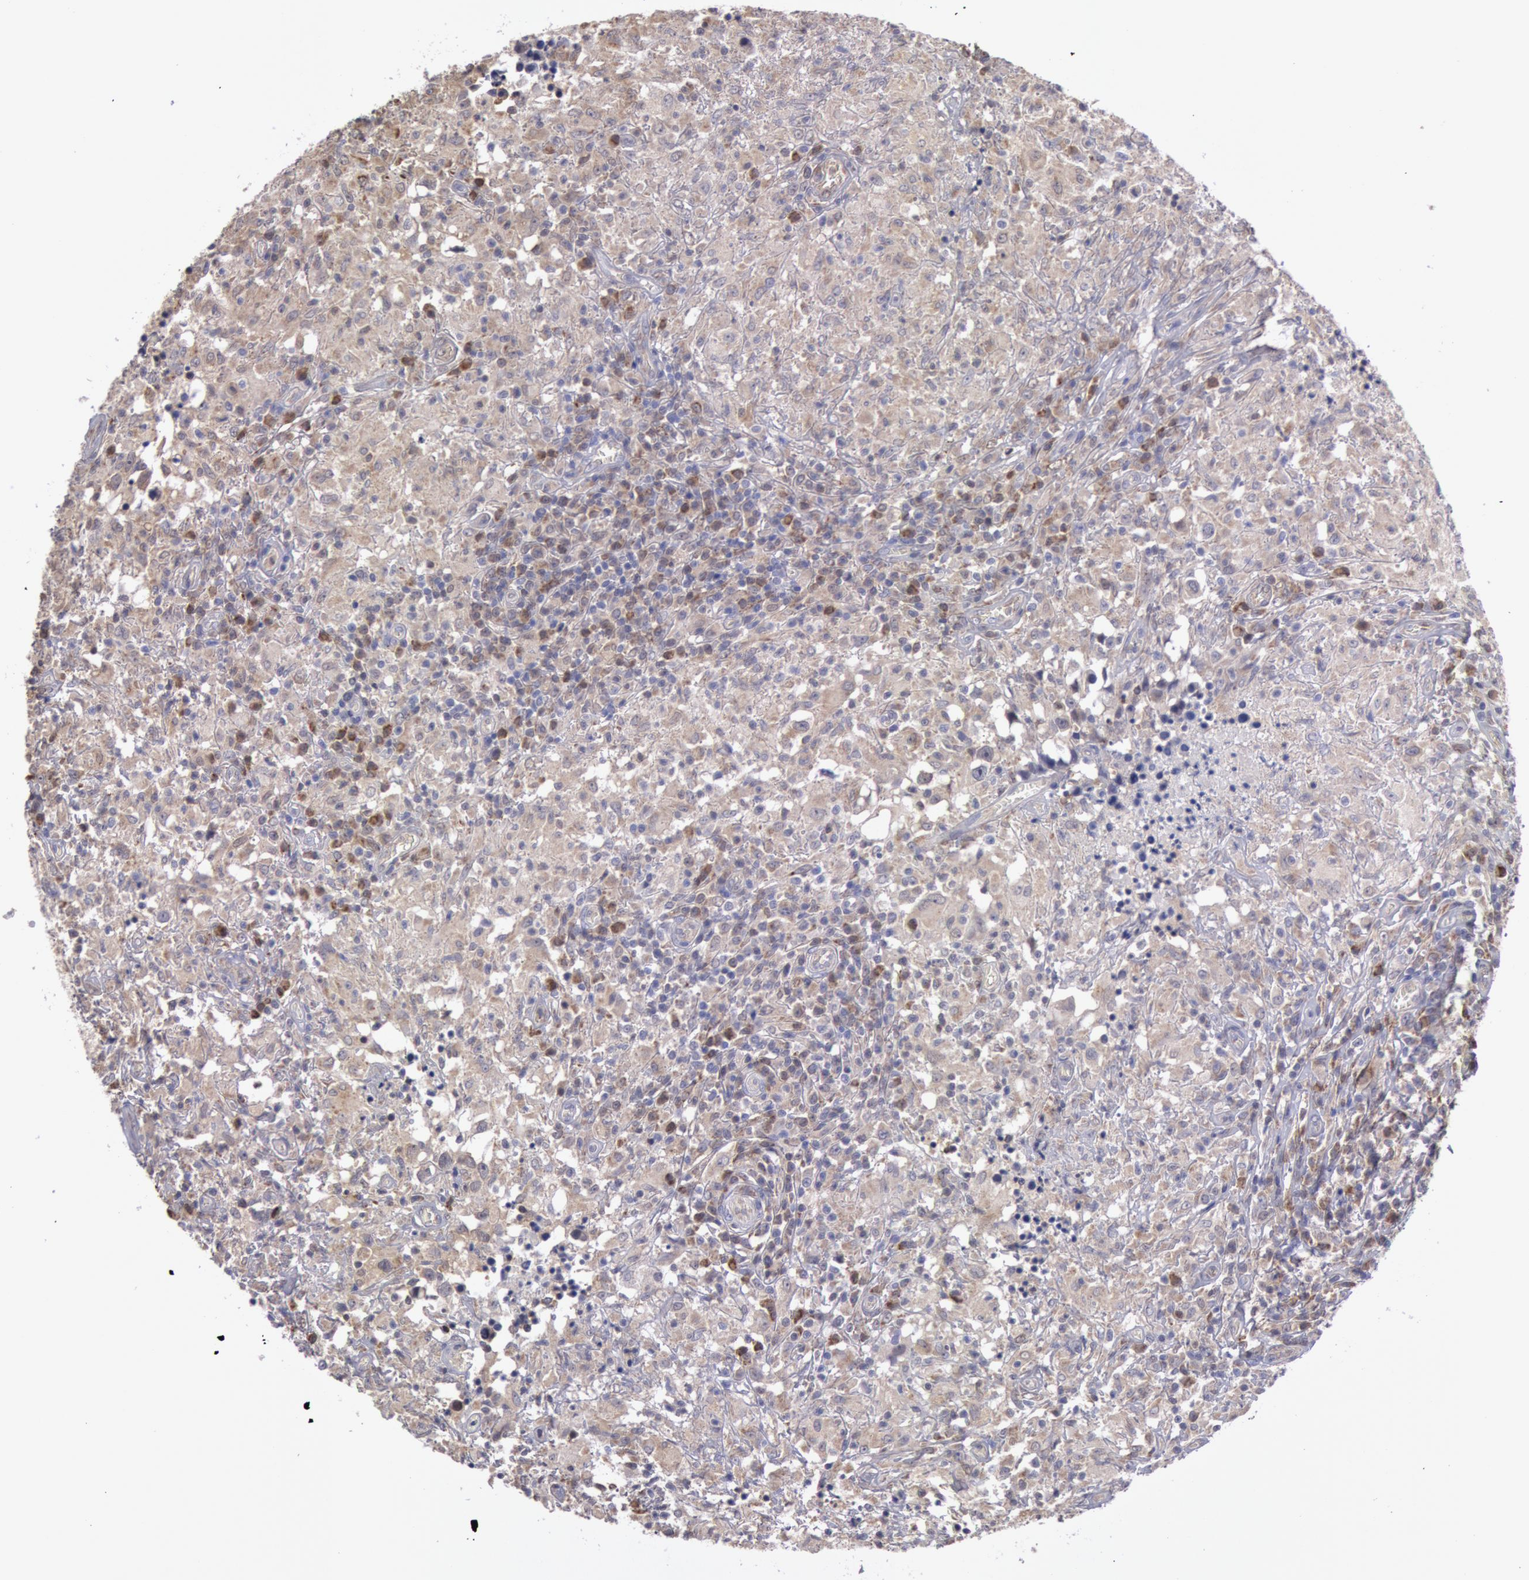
{"staining": {"intensity": "weak", "quantity": ">75%", "location": "cytoplasmic/membranous"}, "tissue": "testis cancer", "cell_type": "Tumor cells", "image_type": "cancer", "snomed": [{"axis": "morphology", "description": "Seminoma, NOS"}, {"axis": "topography", "description": "Testis"}], "caption": "A low amount of weak cytoplasmic/membranous positivity is seen in about >75% of tumor cells in testis cancer (seminoma) tissue.", "gene": "MPST", "patient": {"sex": "male", "age": 34}}